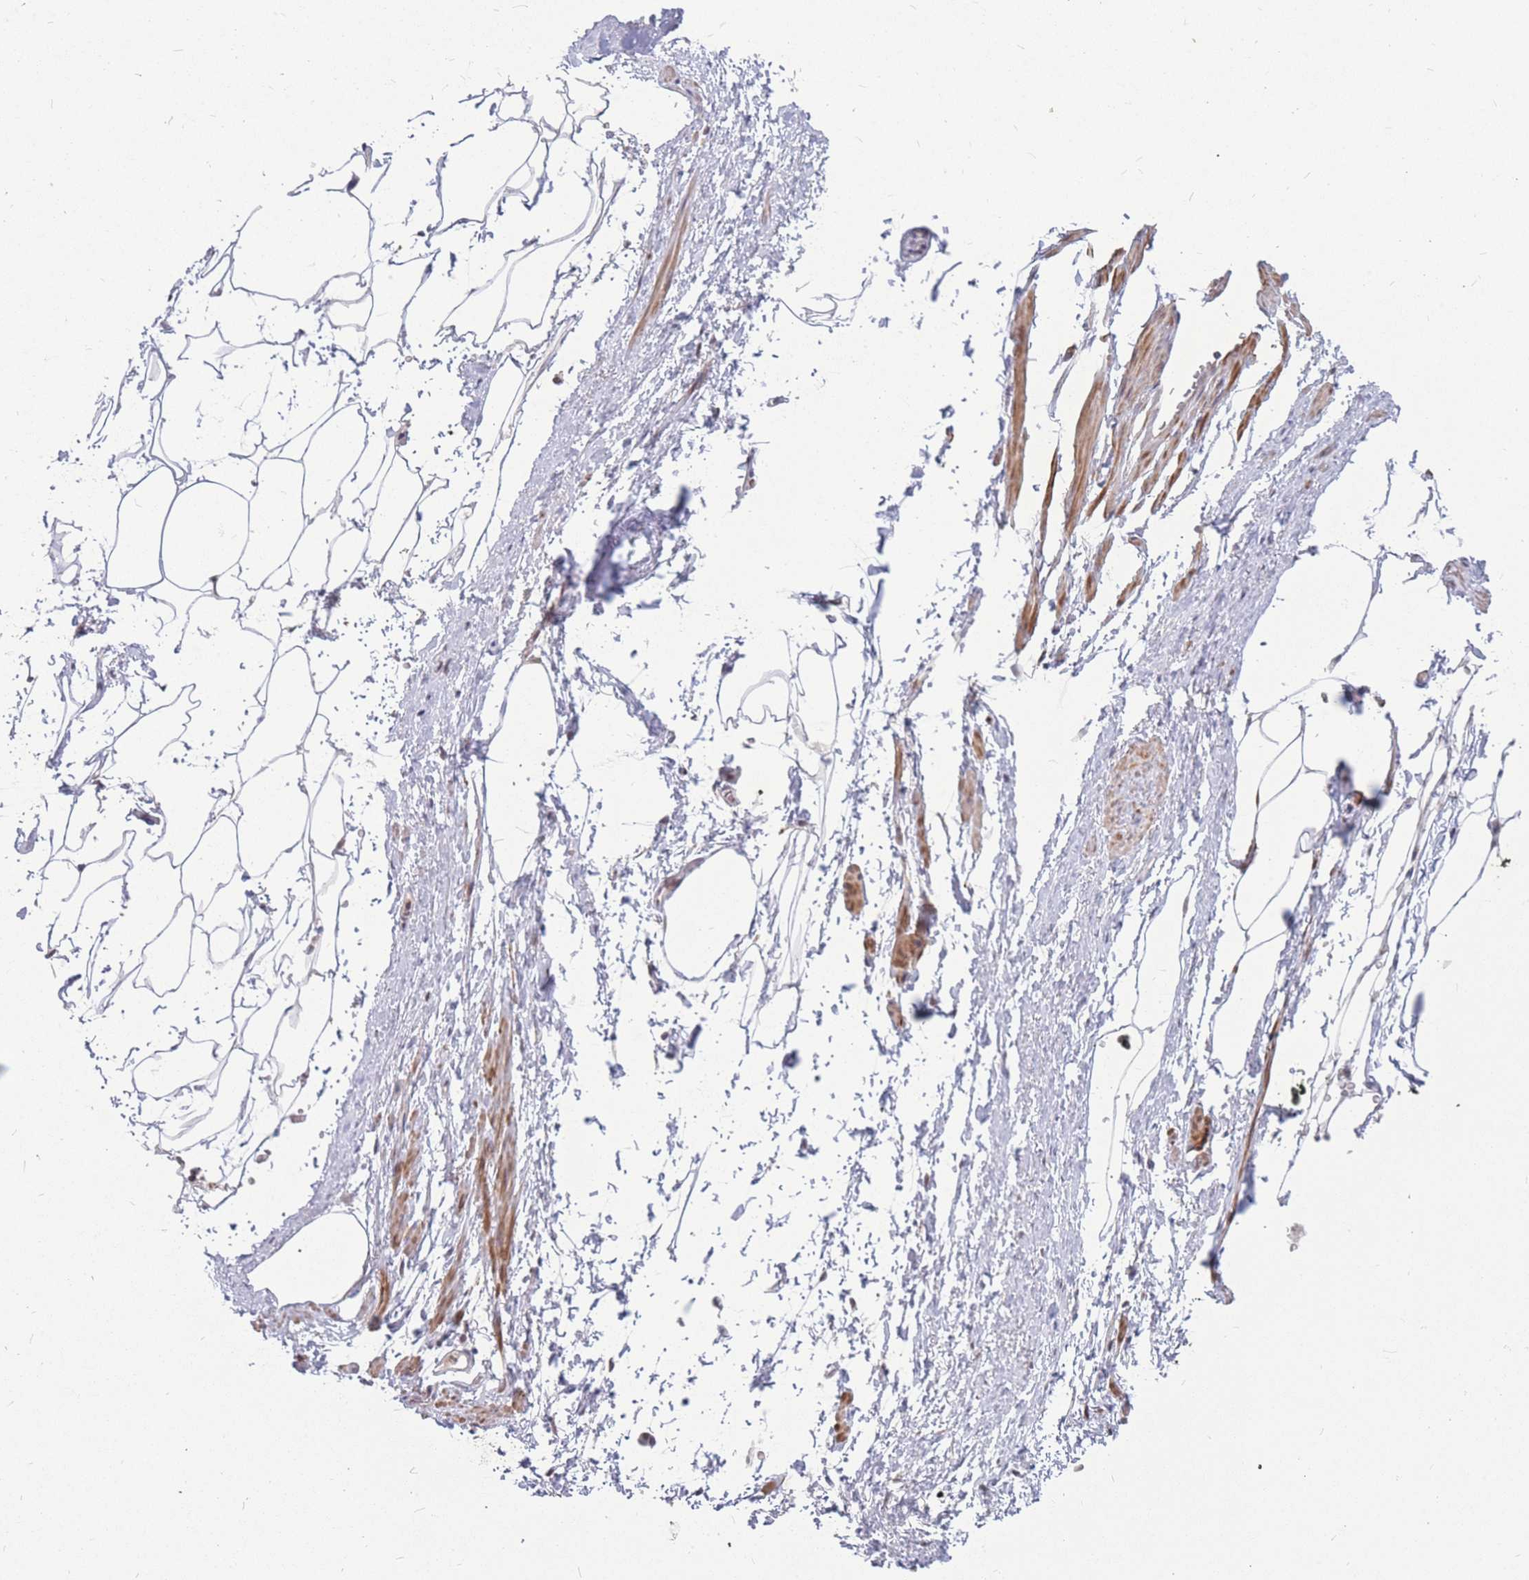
{"staining": {"intensity": "negative", "quantity": "none", "location": "none"}, "tissue": "adipose tissue", "cell_type": "Adipocytes", "image_type": "normal", "snomed": [{"axis": "morphology", "description": "Normal tissue, NOS"}, {"axis": "morphology", "description": "Adenocarcinoma, Low grade"}, {"axis": "topography", "description": "Prostate"}, {"axis": "topography", "description": "Peripheral nerve tissue"}], "caption": "Human adipose tissue stained for a protein using IHC displays no staining in adipocytes.", "gene": "ADD2", "patient": {"sex": "male", "age": 63}}